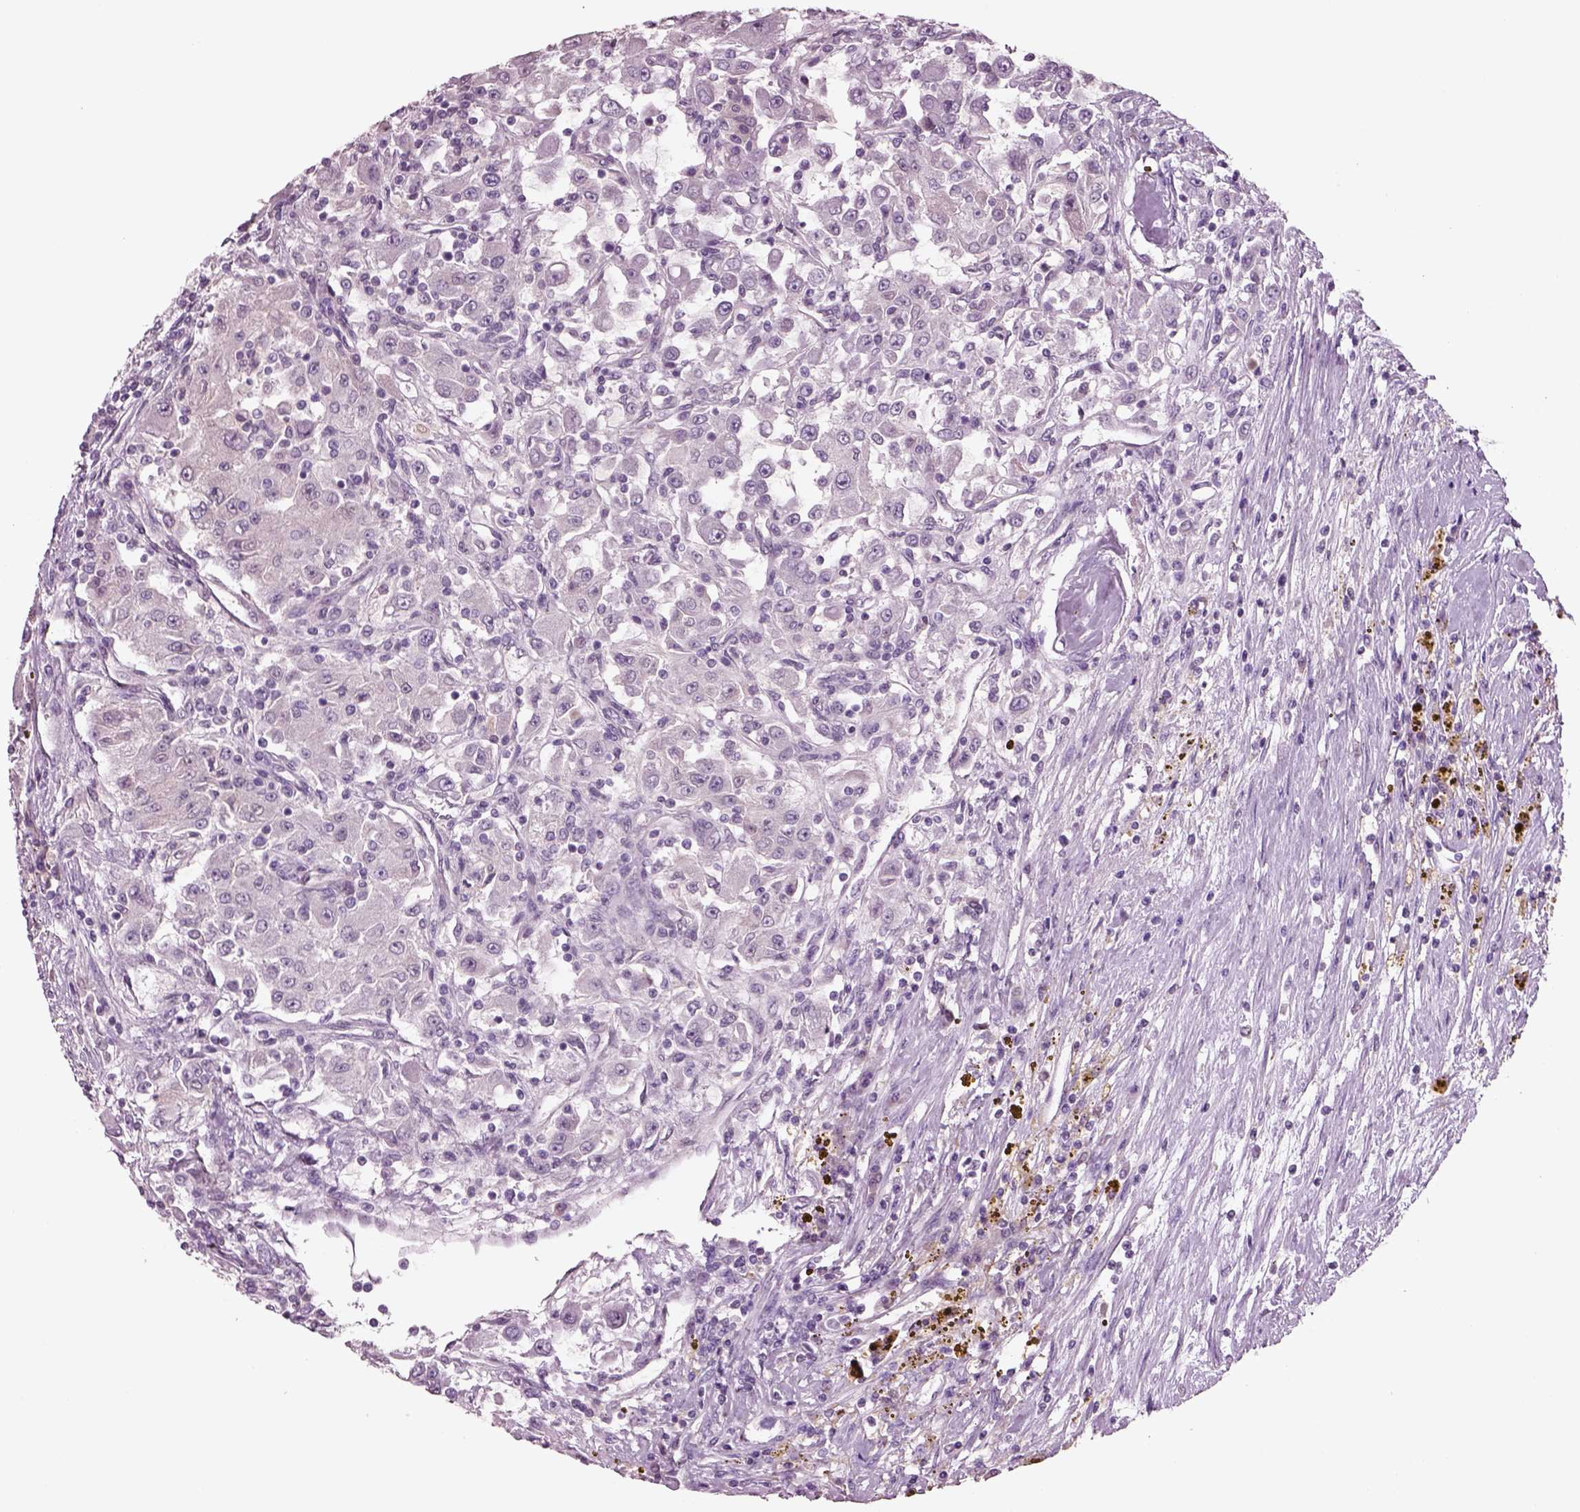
{"staining": {"intensity": "moderate", "quantity": ">75%", "location": "nuclear"}, "tissue": "renal cancer", "cell_type": "Tumor cells", "image_type": "cancer", "snomed": [{"axis": "morphology", "description": "Adenocarcinoma, NOS"}, {"axis": "topography", "description": "Kidney"}], "caption": "A medium amount of moderate nuclear positivity is identified in approximately >75% of tumor cells in renal cancer tissue.", "gene": "SEPHS1", "patient": {"sex": "female", "age": 67}}